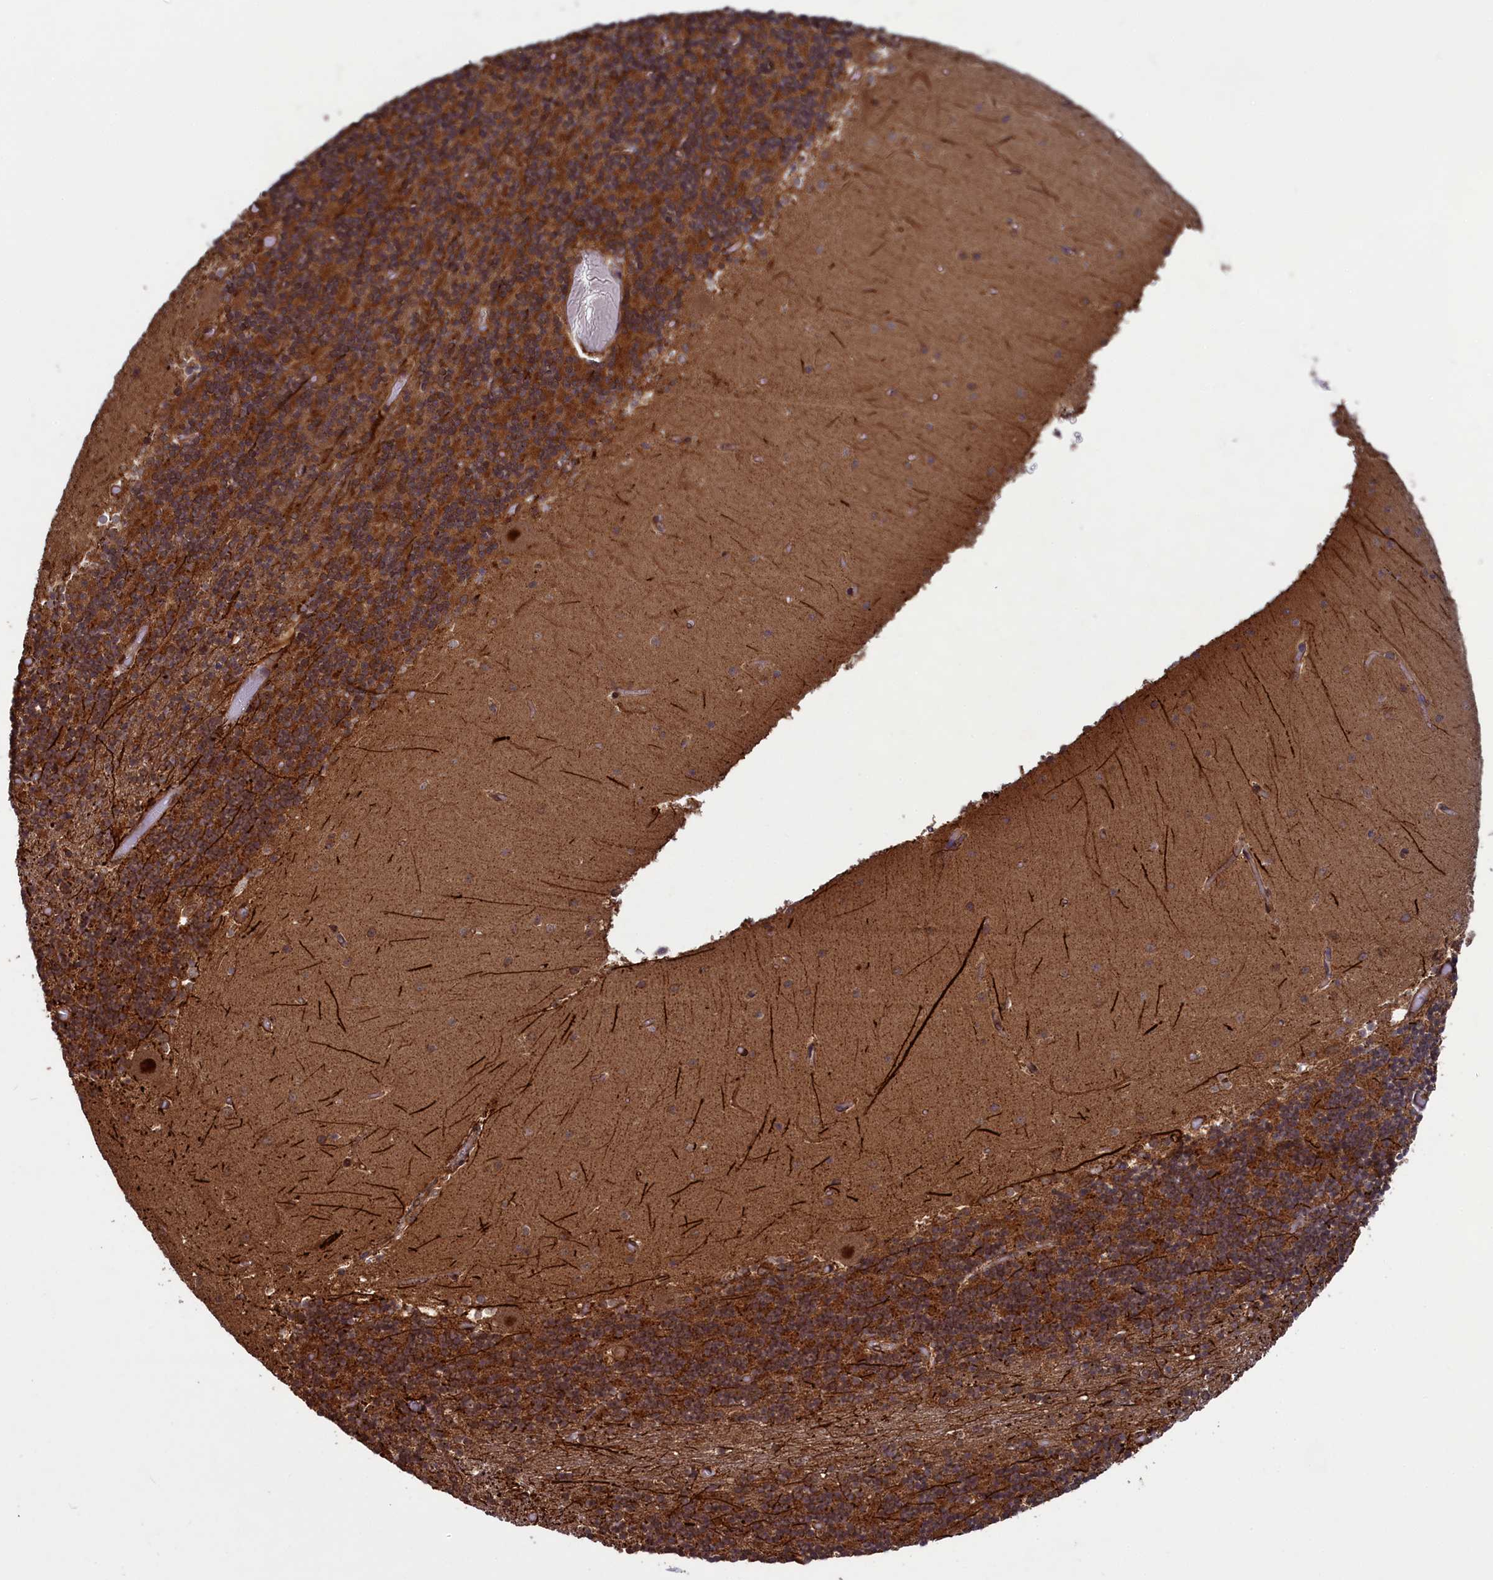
{"staining": {"intensity": "moderate", "quantity": ">75%", "location": "cytoplasmic/membranous"}, "tissue": "cerebellum", "cell_type": "Cells in granular layer", "image_type": "normal", "snomed": [{"axis": "morphology", "description": "Normal tissue, NOS"}, {"axis": "topography", "description": "Cerebellum"}], "caption": "Immunohistochemical staining of normal human cerebellum reveals moderate cytoplasmic/membranous protein expression in approximately >75% of cells in granular layer.", "gene": "NAE1", "patient": {"sex": "female", "age": 28}}